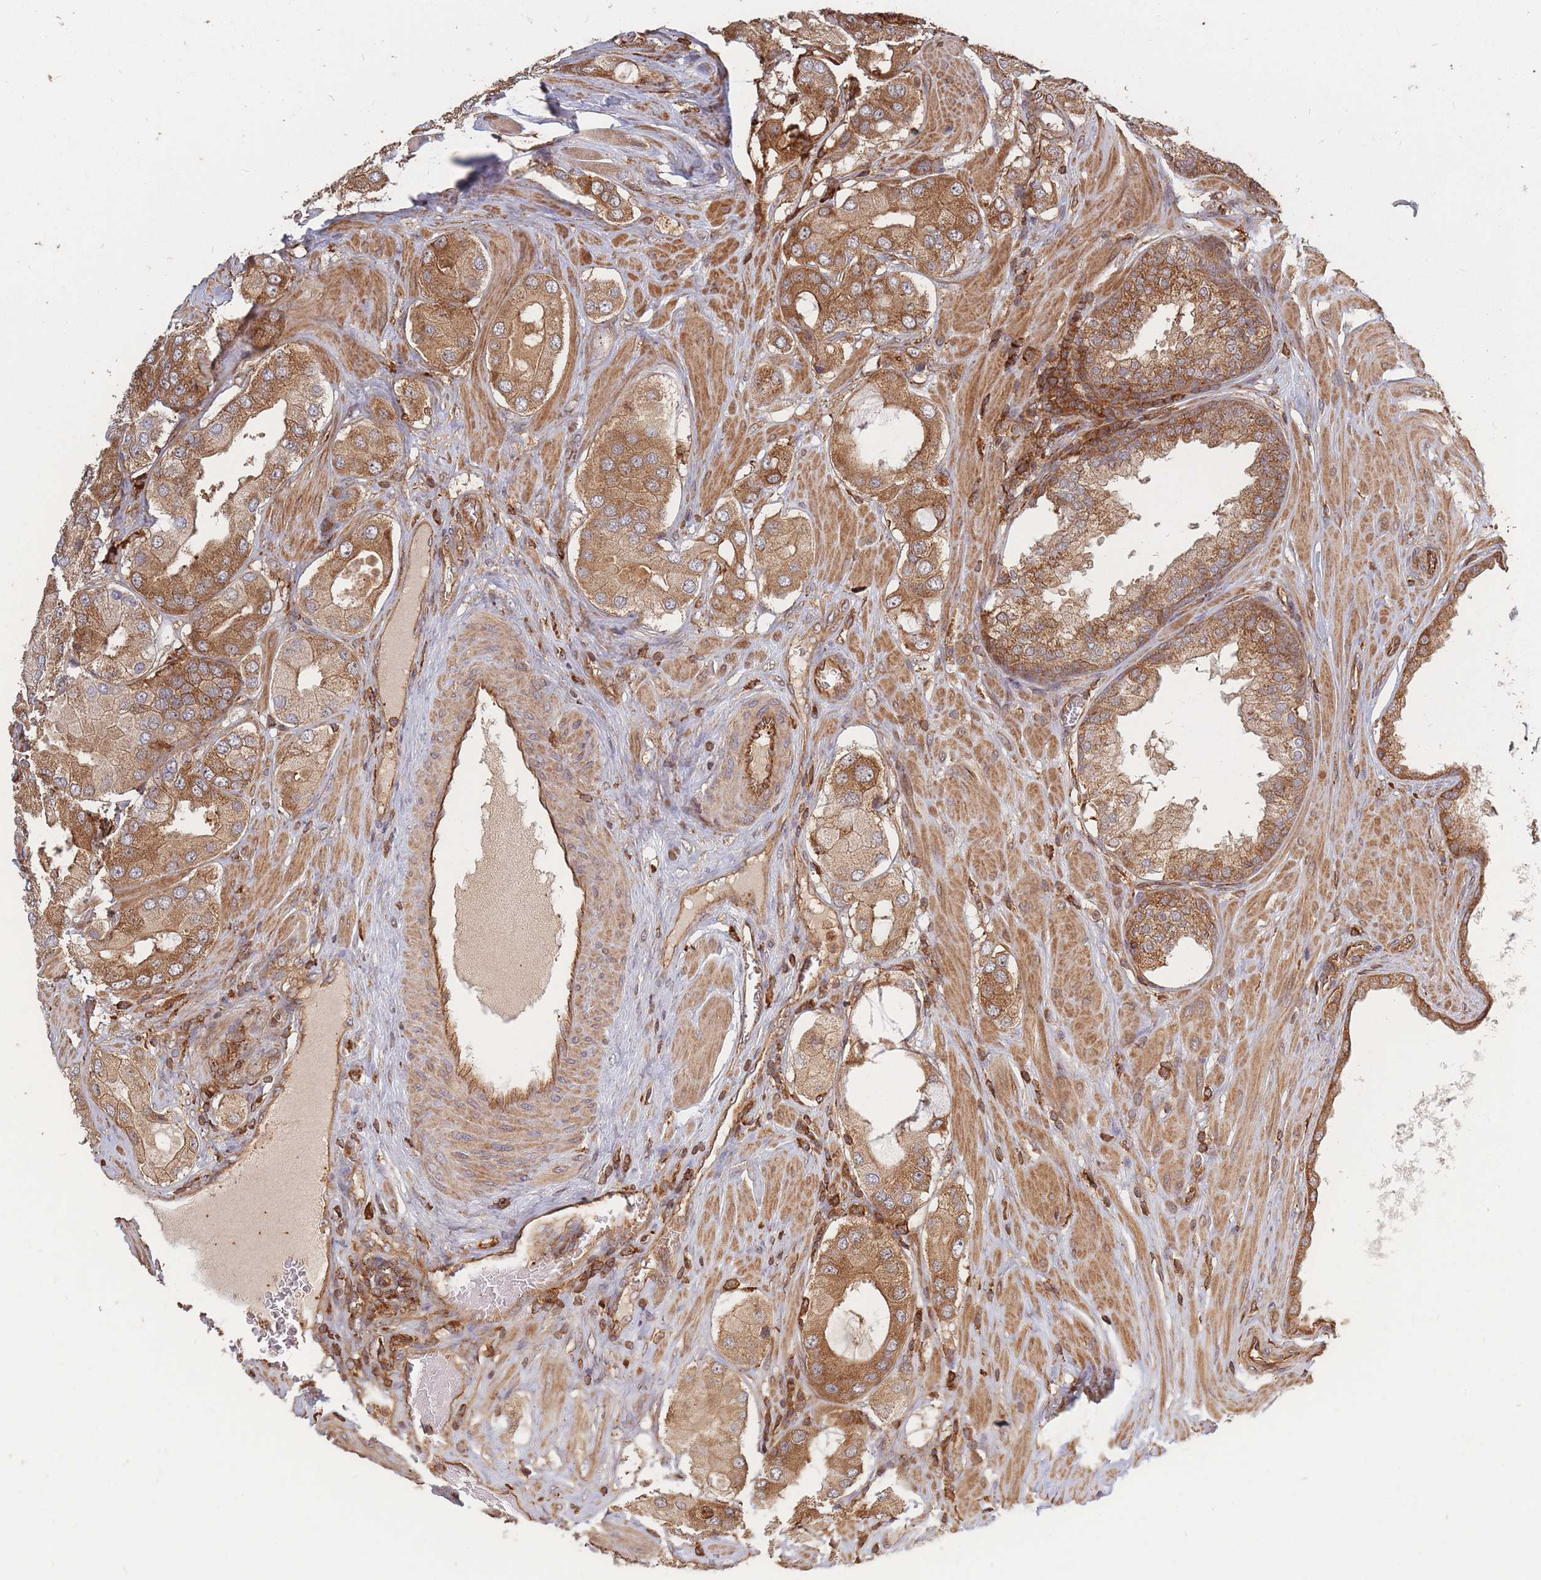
{"staining": {"intensity": "moderate", "quantity": ">75%", "location": "cytoplasmic/membranous"}, "tissue": "prostate cancer", "cell_type": "Tumor cells", "image_type": "cancer", "snomed": [{"axis": "morphology", "description": "Adenocarcinoma, Low grade"}, {"axis": "topography", "description": "Prostate"}], "caption": "Moderate cytoplasmic/membranous expression is seen in approximately >75% of tumor cells in adenocarcinoma (low-grade) (prostate).", "gene": "RASSF2", "patient": {"sex": "male", "age": 42}}